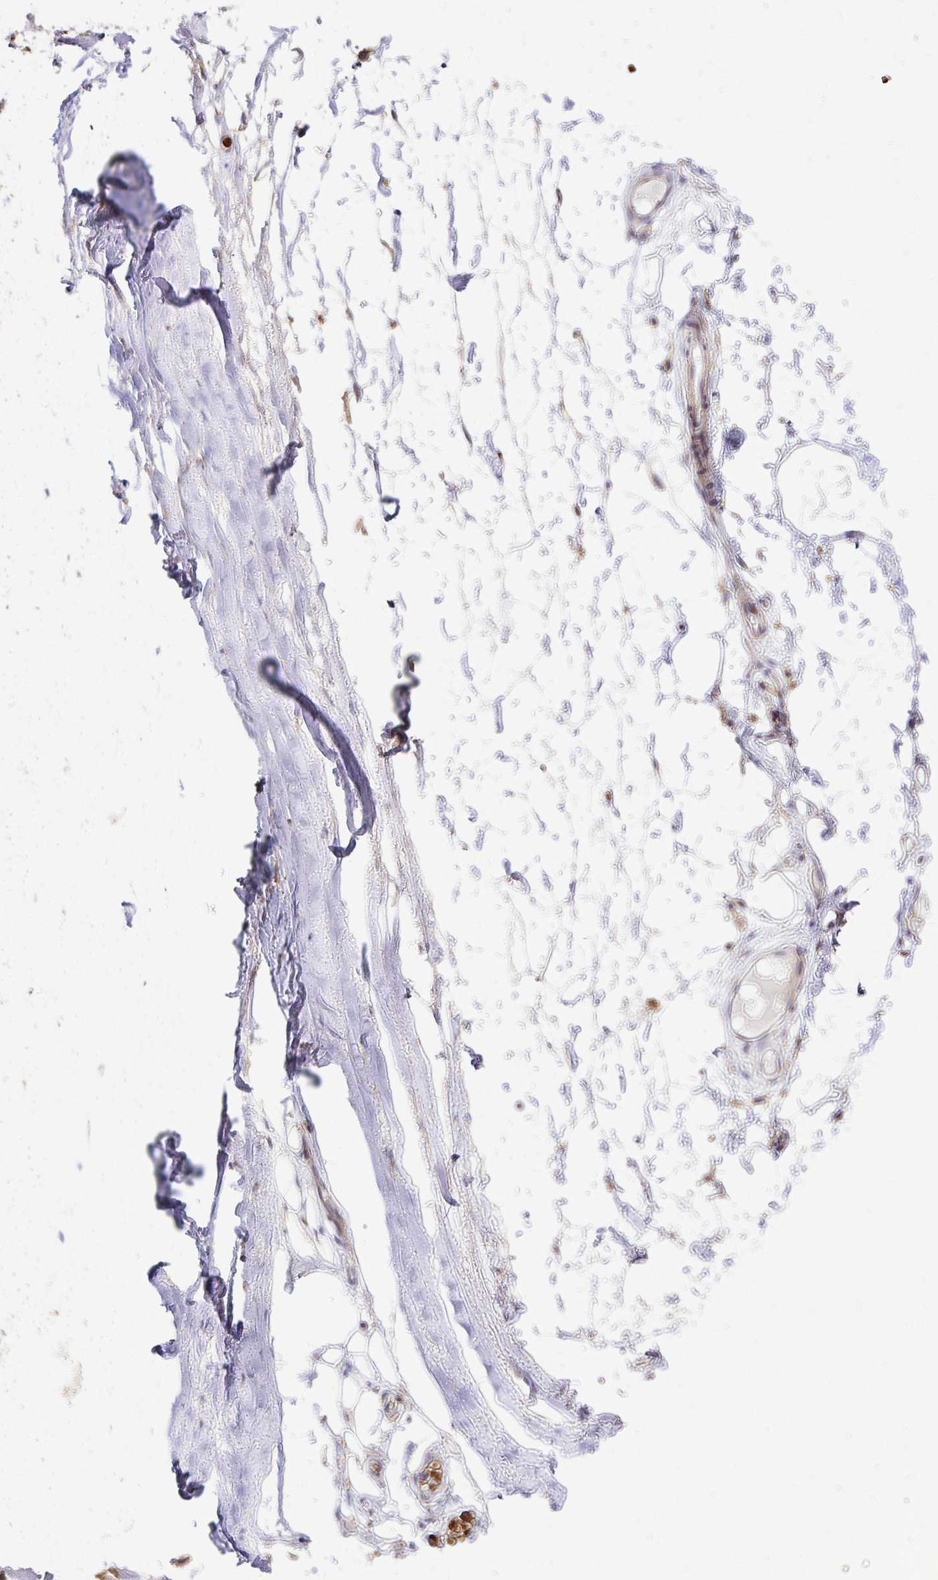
{"staining": {"intensity": "negative", "quantity": "none", "location": "none"}, "tissue": "adipose tissue", "cell_type": "Adipocytes", "image_type": "normal", "snomed": [{"axis": "morphology", "description": "Normal tissue, NOS"}, {"axis": "topography", "description": "Lymph node"}, {"axis": "topography", "description": "Cartilage tissue"}, {"axis": "topography", "description": "Nasopharynx"}], "caption": "DAB (3,3'-diaminobenzidine) immunohistochemical staining of unremarkable adipose tissue displays no significant expression in adipocytes. (DAB immunohistochemistry, high magnification).", "gene": "MRPL13", "patient": {"sex": "male", "age": 63}}